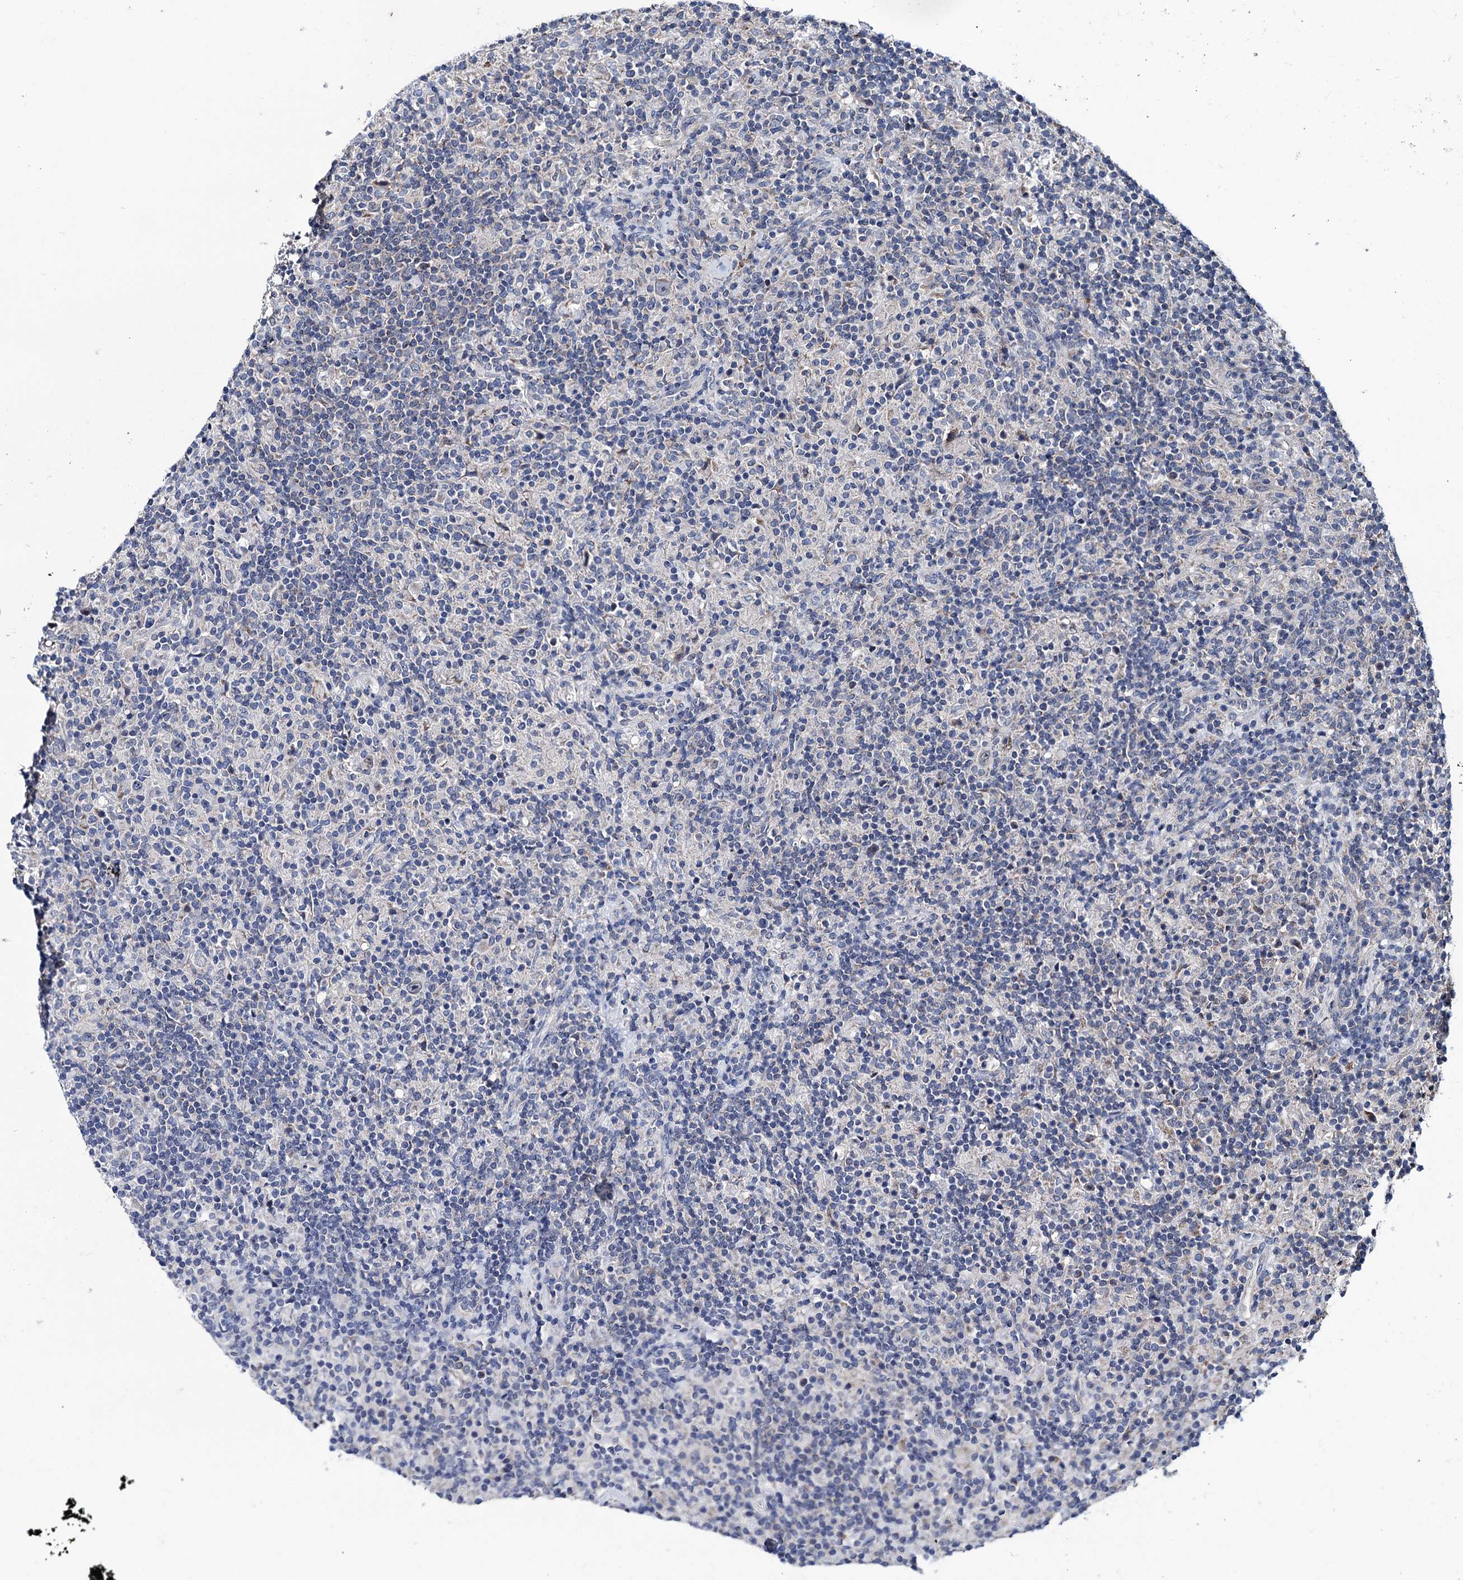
{"staining": {"intensity": "negative", "quantity": "none", "location": "none"}, "tissue": "lymphoma", "cell_type": "Tumor cells", "image_type": "cancer", "snomed": [{"axis": "morphology", "description": "Hodgkin's disease, NOS"}, {"axis": "topography", "description": "Lymph node"}], "caption": "Immunohistochemical staining of human lymphoma exhibits no significant expression in tumor cells.", "gene": "EYA4", "patient": {"sex": "male", "age": 70}}